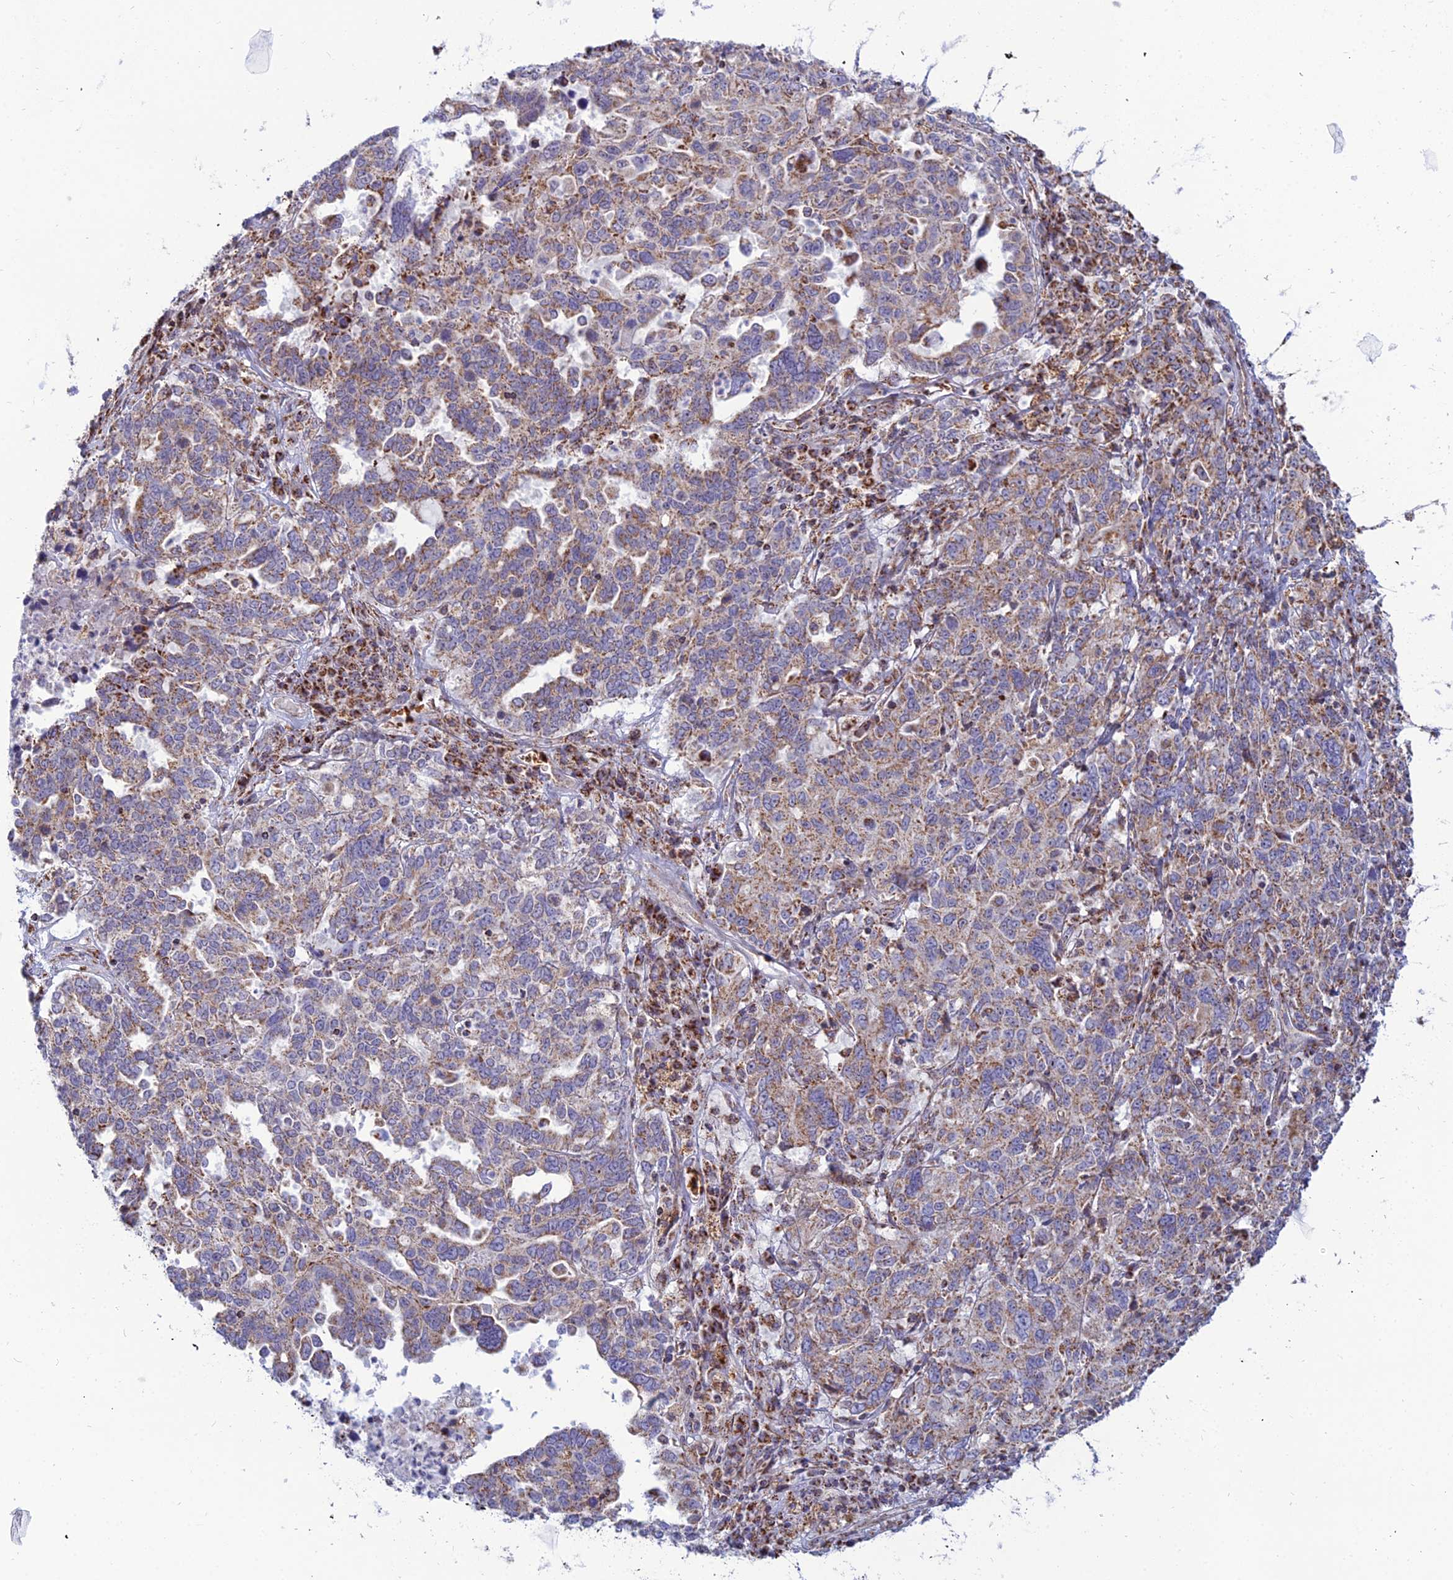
{"staining": {"intensity": "moderate", "quantity": ">75%", "location": "cytoplasmic/membranous"}, "tissue": "ovarian cancer", "cell_type": "Tumor cells", "image_type": "cancer", "snomed": [{"axis": "morphology", "description": "Carcinoma, endometroid"}, {"axis": "topography", "description": "Ovary"}], "caption": "Immunohistochemistry (IHC) micrograph of neoplastic tissue: human ovarian cancer stained using IHC reveals medium levels of moderate protein expression localized specifically in the cytoplasmic/membranous of tumor cells, appearing as a cytoplasmic/membranous brown color.", "gene": "SLC35F4", "patient": {"sex": "female", "age": 62}}